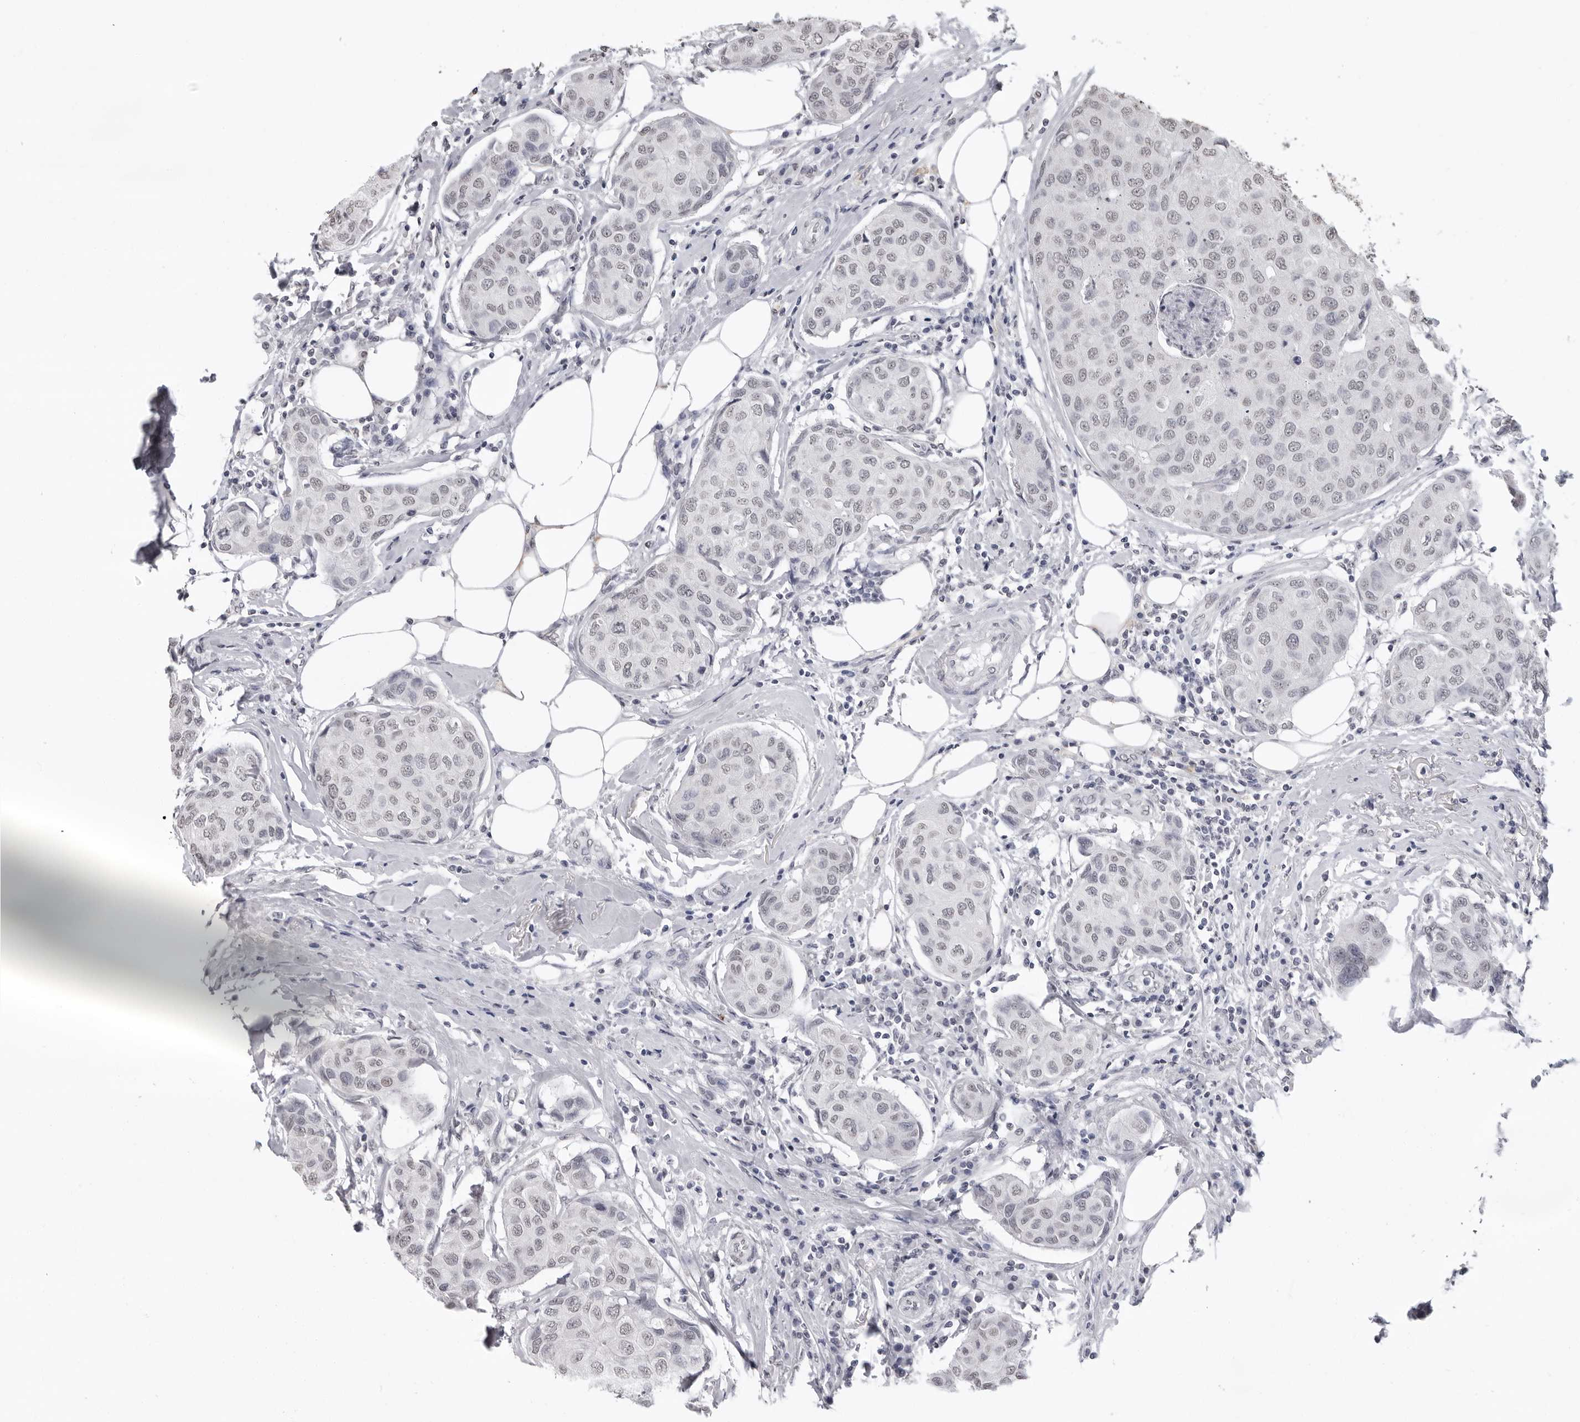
{"staining": {"intensity": "weak", "quantity": ">75%", "location": "nuclear"}, "tissue": "breast cancer", "cell_type": "Tumor cells", "image_type": "cancer", "snomed": [{"axis": "morphology", "description": "Duct carcinoma"}, {"axis": "topography", "description": "Breast"}], "caption": "The histopathology image demonstrates staining of intraductal carcinoma (breast), revealing weak nuclear protein positivity (brown color) within tumor cells.", "gene": "HEPACAM", "patient": {"sex": "female", "age": 80}}